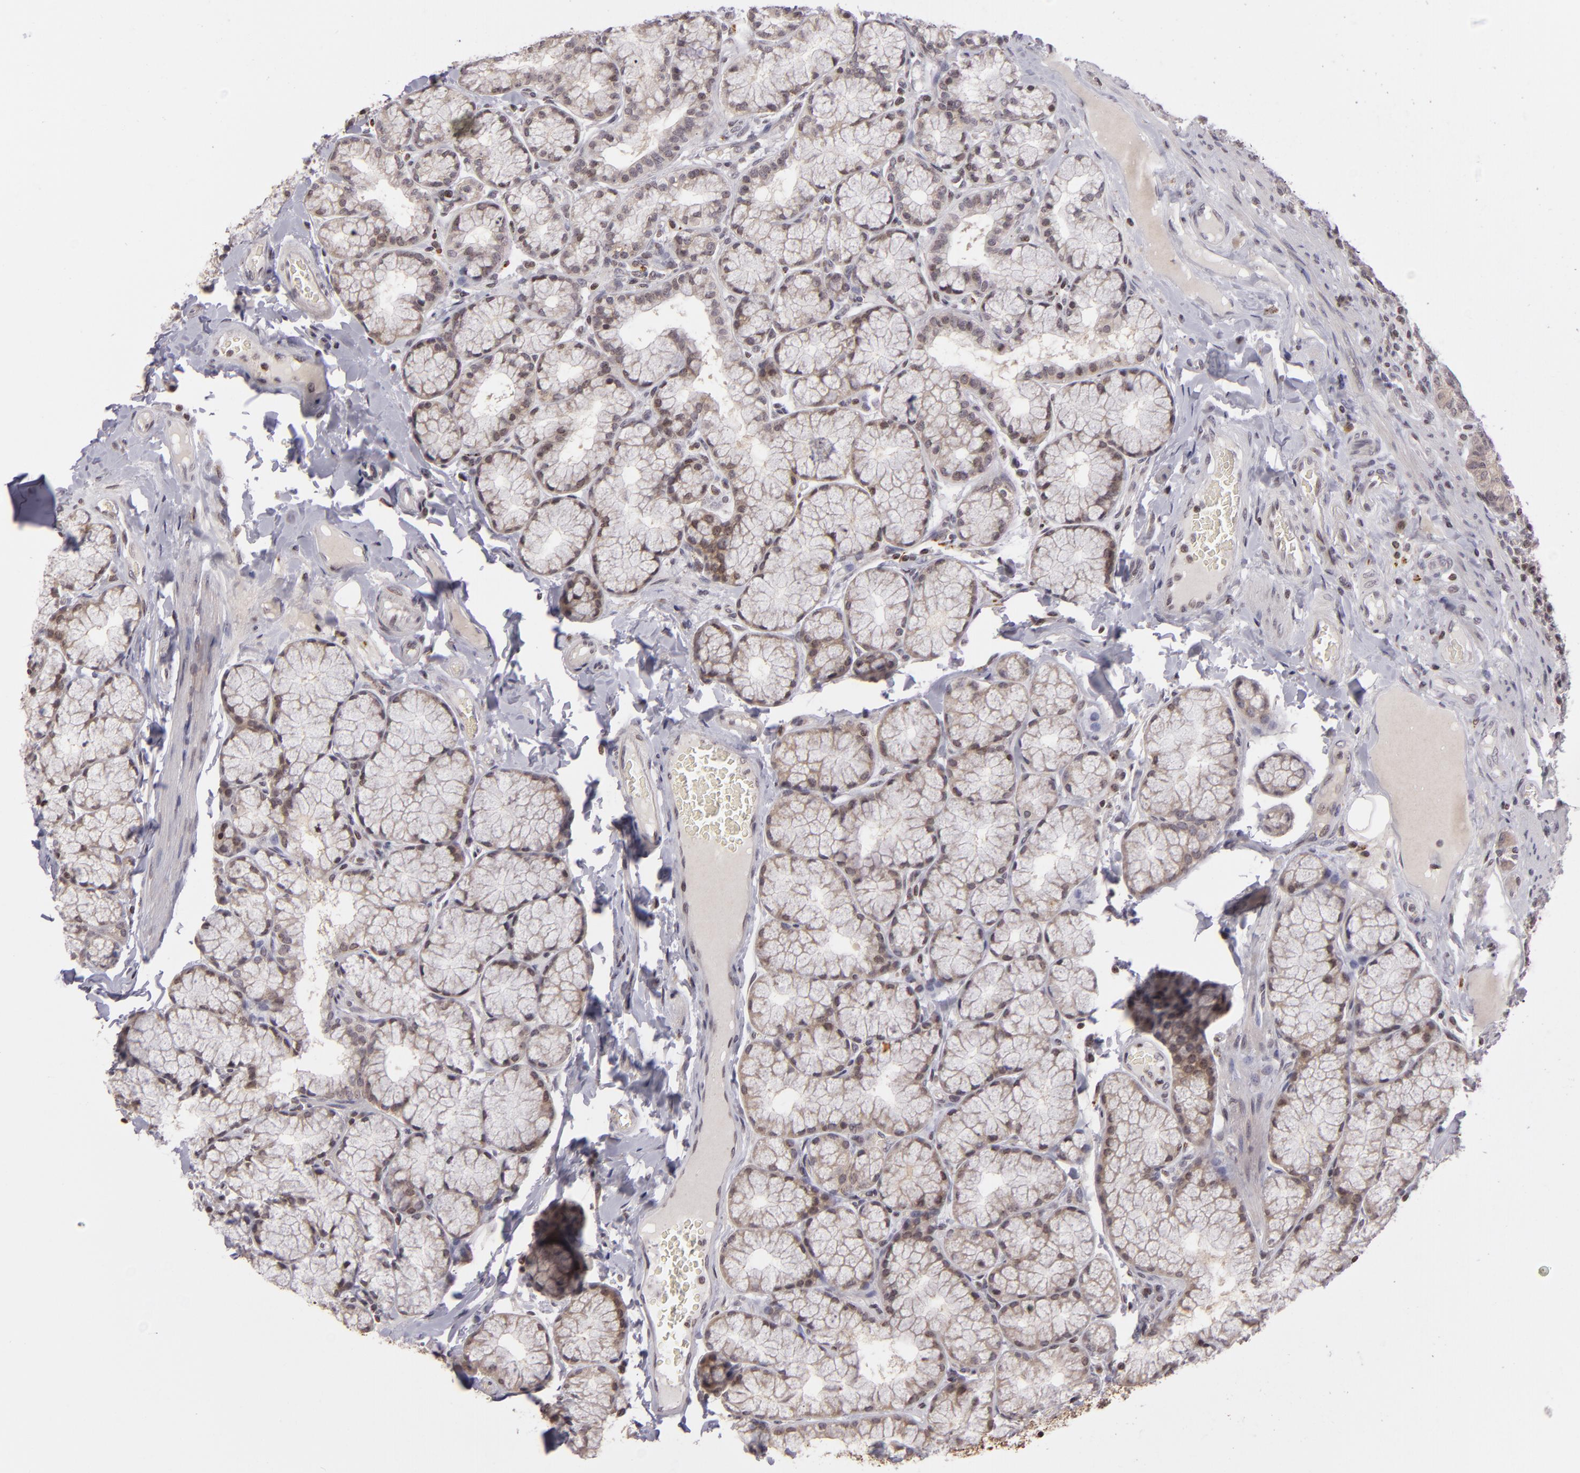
{"staining": {"intensity": "weak", "quantity": "<25%", "location": "cytoplasmic/membranous,nuclear"}, "tissue": "duodenum", "cell_type": "Glandular cells", "image_type": "normal", "snomed": [{"axis": "morphology", "description": "Normal tissue, NOS"}, {"axis": "topography", "description": "Duodenum"}], "caption": "High magnification brightfield microscopy of benign duodenum stained with DAB (3,3'-diaminobenzidine) (brown) and counterstained with hematoxylin (blue): glandular cells show no significant expression. (DAB immunohistochemistry (IHC) visualized using brightfield microscopy, high magnification).", "gene": "AKAP6", "patient": {"sex": "male", "age": 50}}